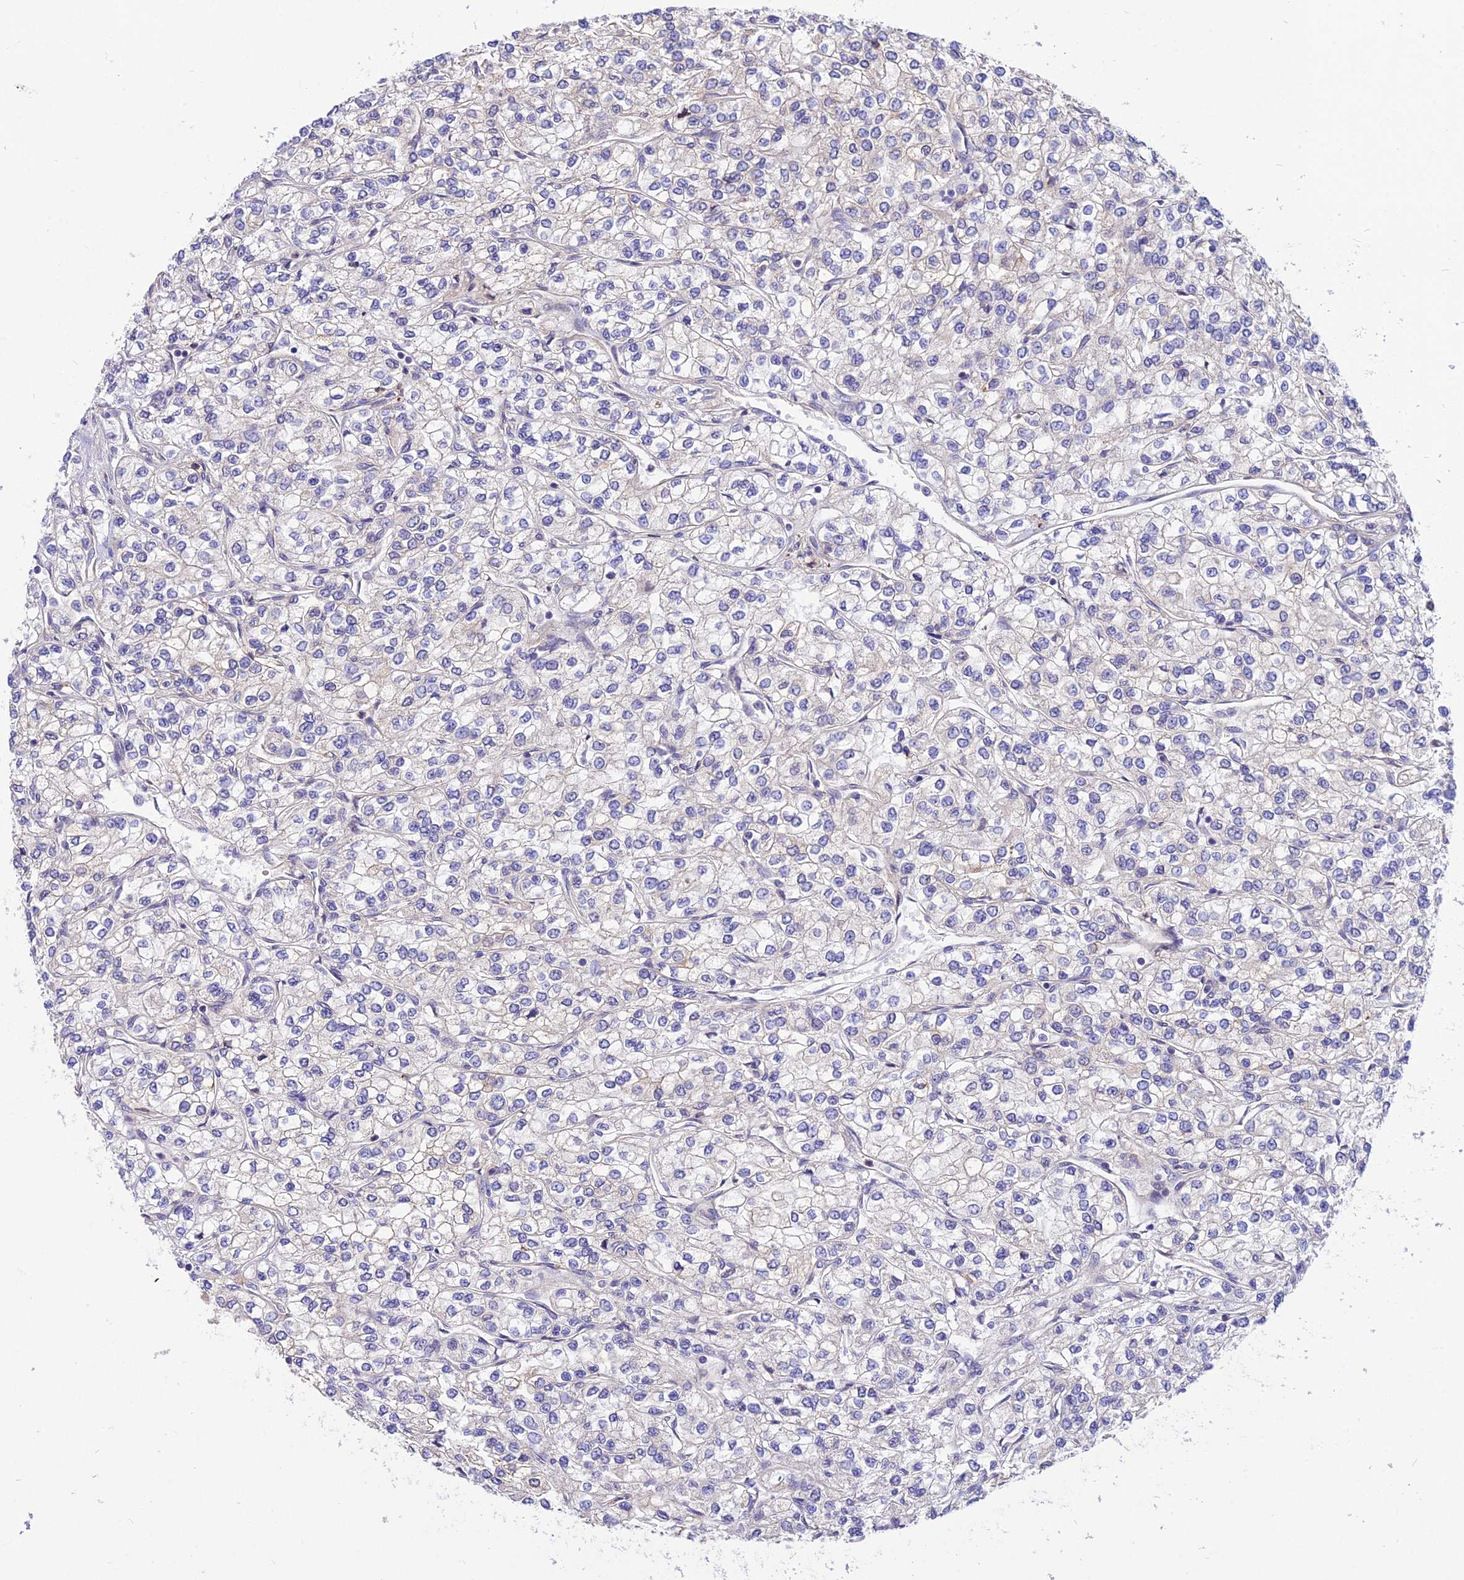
{"staining": {"intensity": "negative", "quantity": "none", "location": "none"}, "tissue": "renal cancer", "cell_type": "Tumor cells", "image_type": "cancer", "snomed": [{"axis": "morphology", "description": "Adenocarcinoma, NOS"}, {"axis": "topography", "description": "Kidney"}], "caption": "Tumor cells are negative for brown protein staining in renal adenocarcinoma. (Stains: DAB immunohistochemistry with hematoxylin counter stain, Microscopy: brightfield microscopy at high magnification).", "gene": "TRIM43B", "patient": {"sex": "male", "age": 80}}